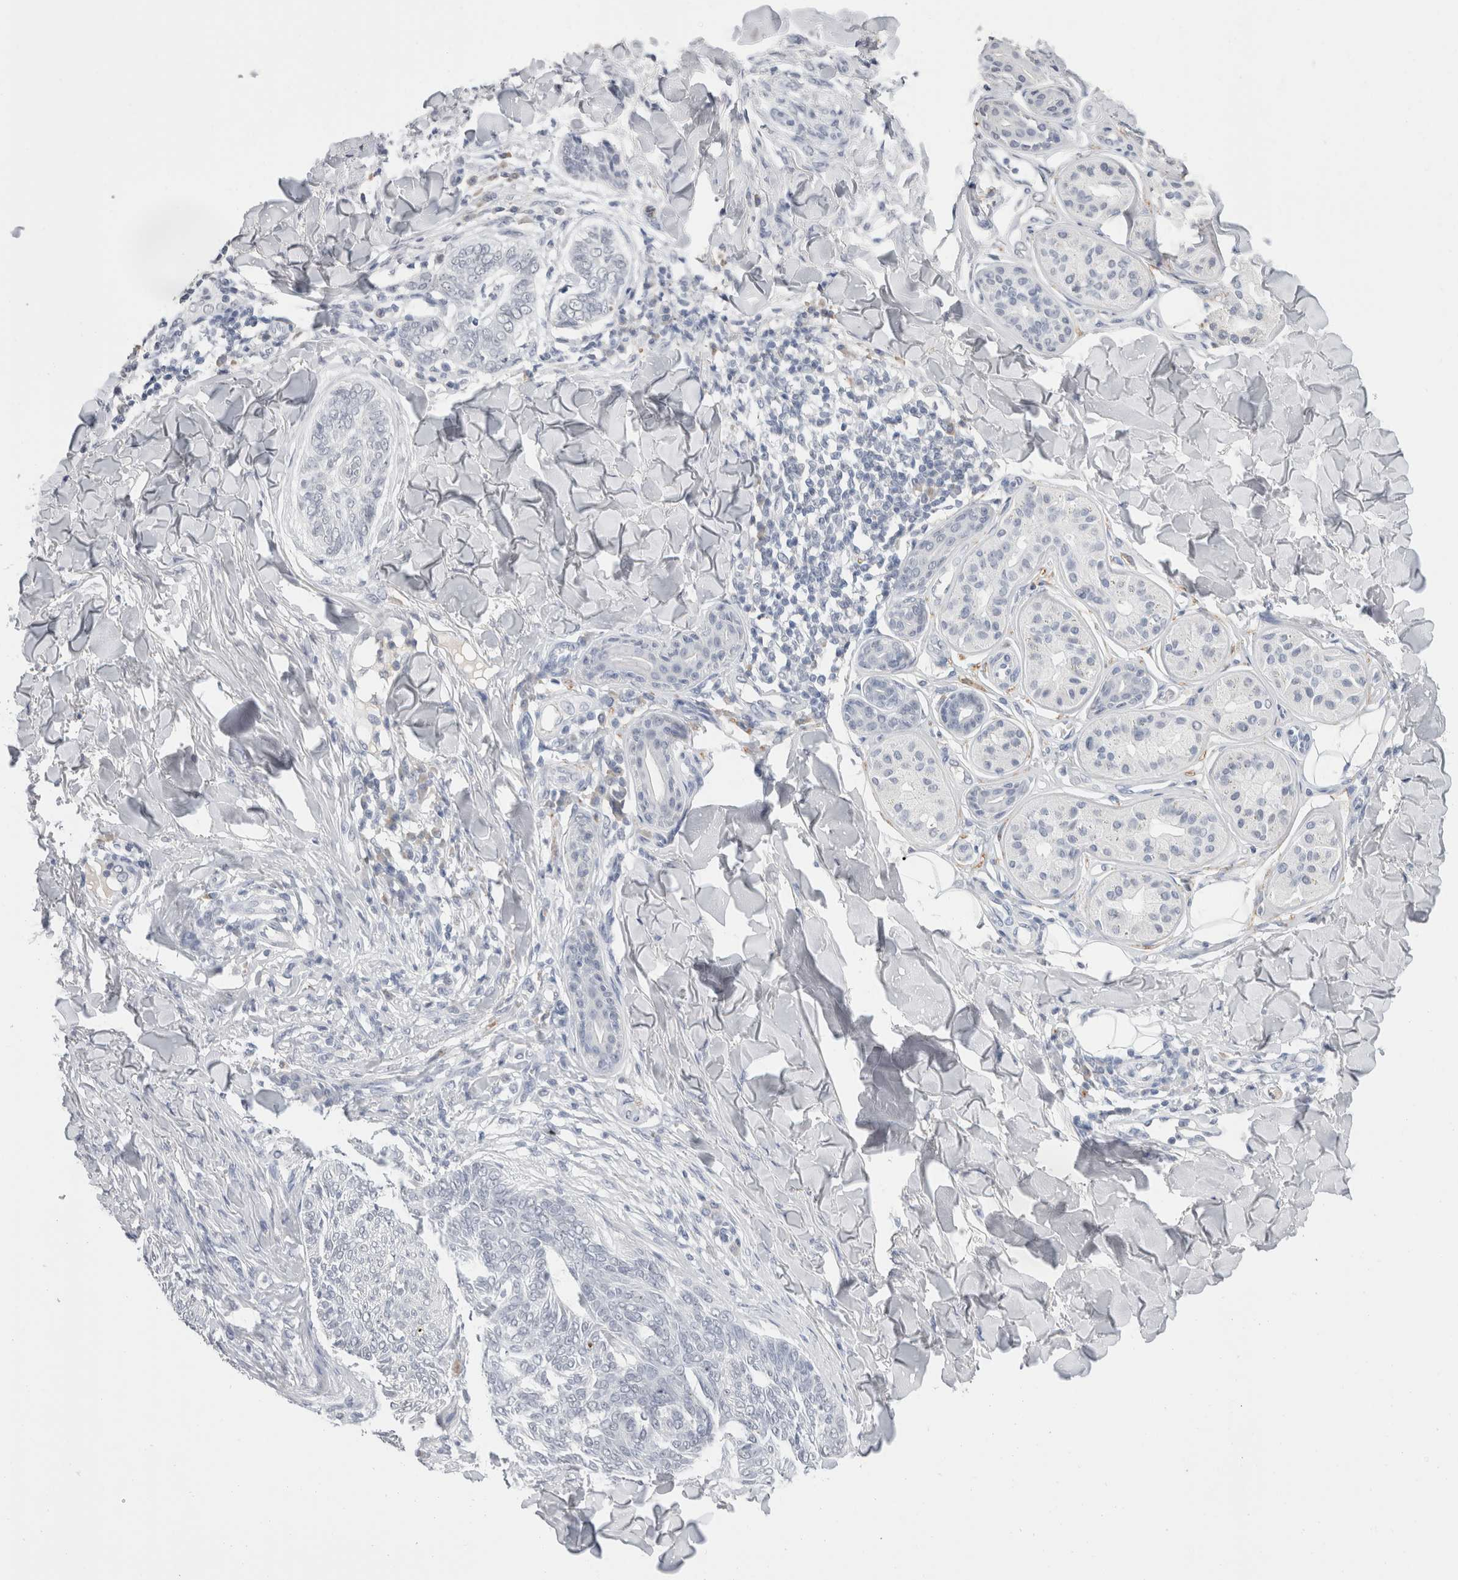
{"staining": {"intensity": "negative", "quantity": "none", "location": "none"}, "tissue": "skin cancer", "cell_type": "Tumor cells", "image_type": "cancer", "snomed": [{"axis": "morphology", "description": "Basal cell carcinoma"}, {"axis": "topography", "description": "Skin"}], "caption": "Human skin cancer stained for a protein using immunohistochemistry demonstrates no positivity in tumor cells.", "gene": "CADM3", "patient": {"sex": "male", "age": 43}}